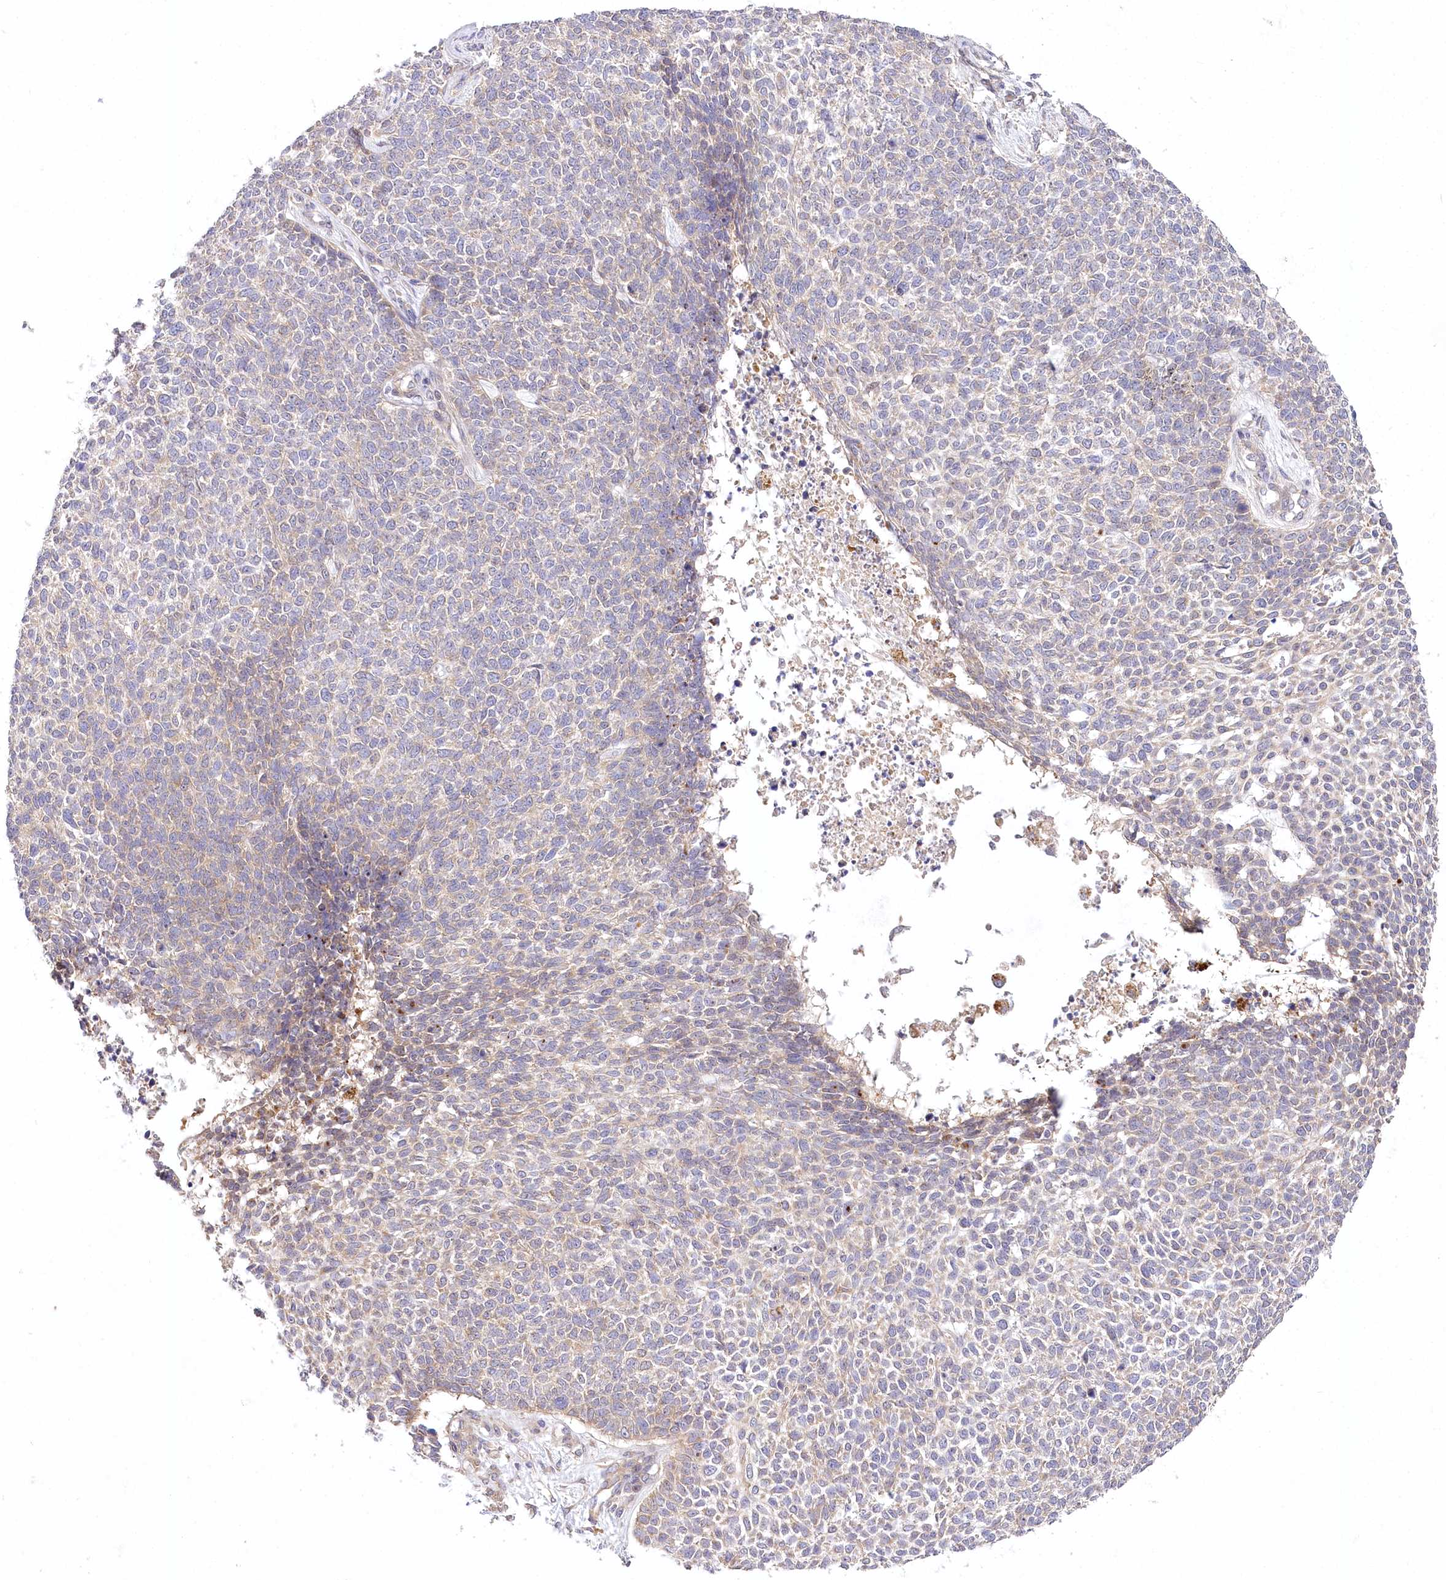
{"staining": {"intensity": "weak", "quantity": "<25%", "location": "cytoplasmic/membranous"}, "tissue": "skin cancer", "cell_type": "Tumor cells", "image_type": "cancer", "snomed": [{"axis": "morphology", "description": "Basal cell carcinoma"}, {"axis": "topography", "description": "Skin"}], "caption": "DAB (3,3'-diaminobenzidine) immunohistochemical staining of skin cancer demonstrates no significant positivity in tumor cells.", "gene": "PYROXD1", "patient": {"sex": "female", "age": 84}}